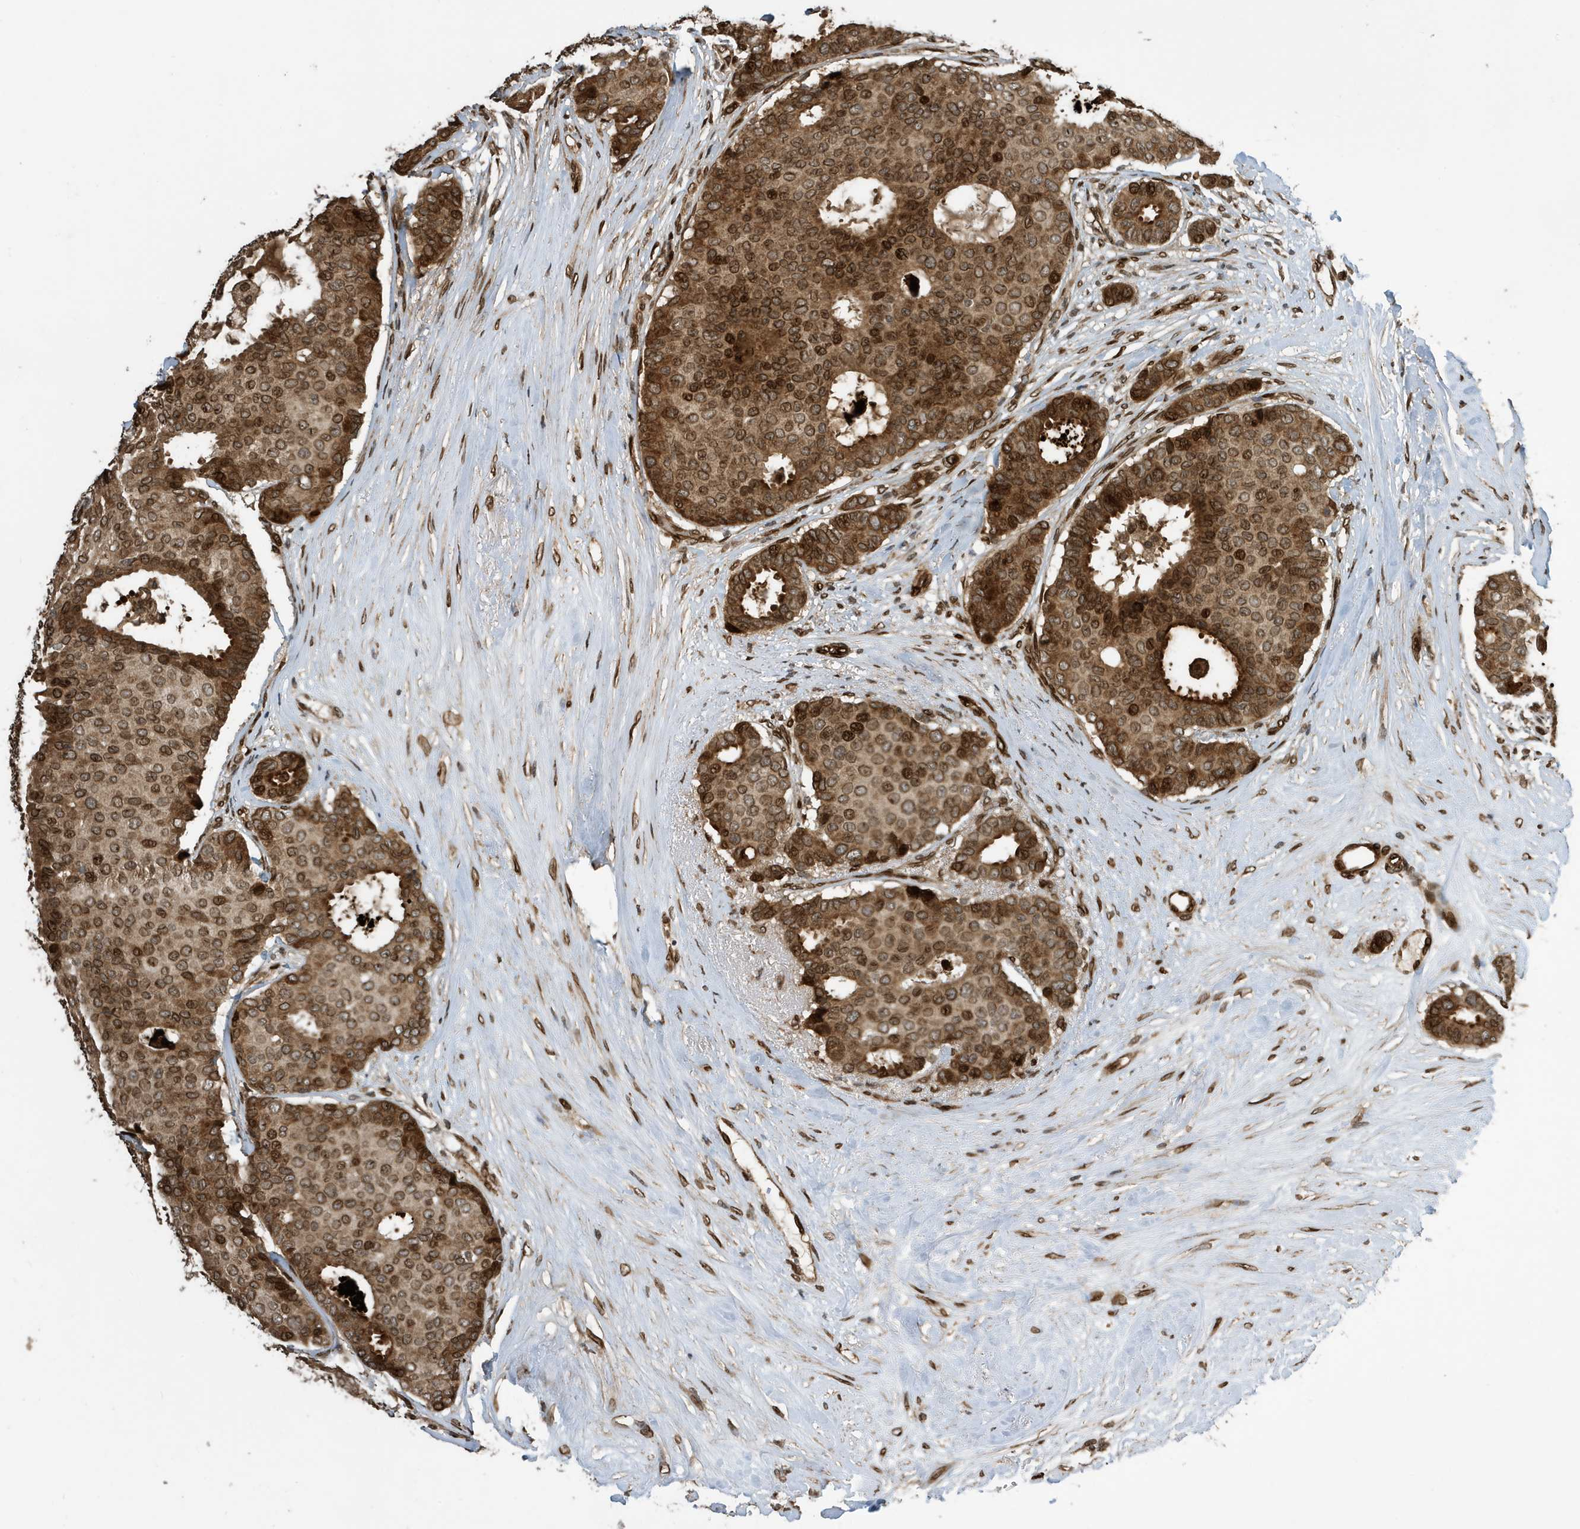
{"staining": {"intensity": "moderate", "quantity": ">75%", "location": "cytoplasmic/membranous,nuclear"}, "tissue": "breast cancer", "cell_type": "Tumor cells", "image_type": "cancer", "snomed": [{"axis": "morphology", "description": "Duct carcinoma"}, {"axis": "topography", "description": "Breast"}], "caption": "Human breast cancer stained with a protein marker reveals moderate staining in tumor cells.", "gene": "DUSP18", "patient": {"sex": "female", "age": 75}}